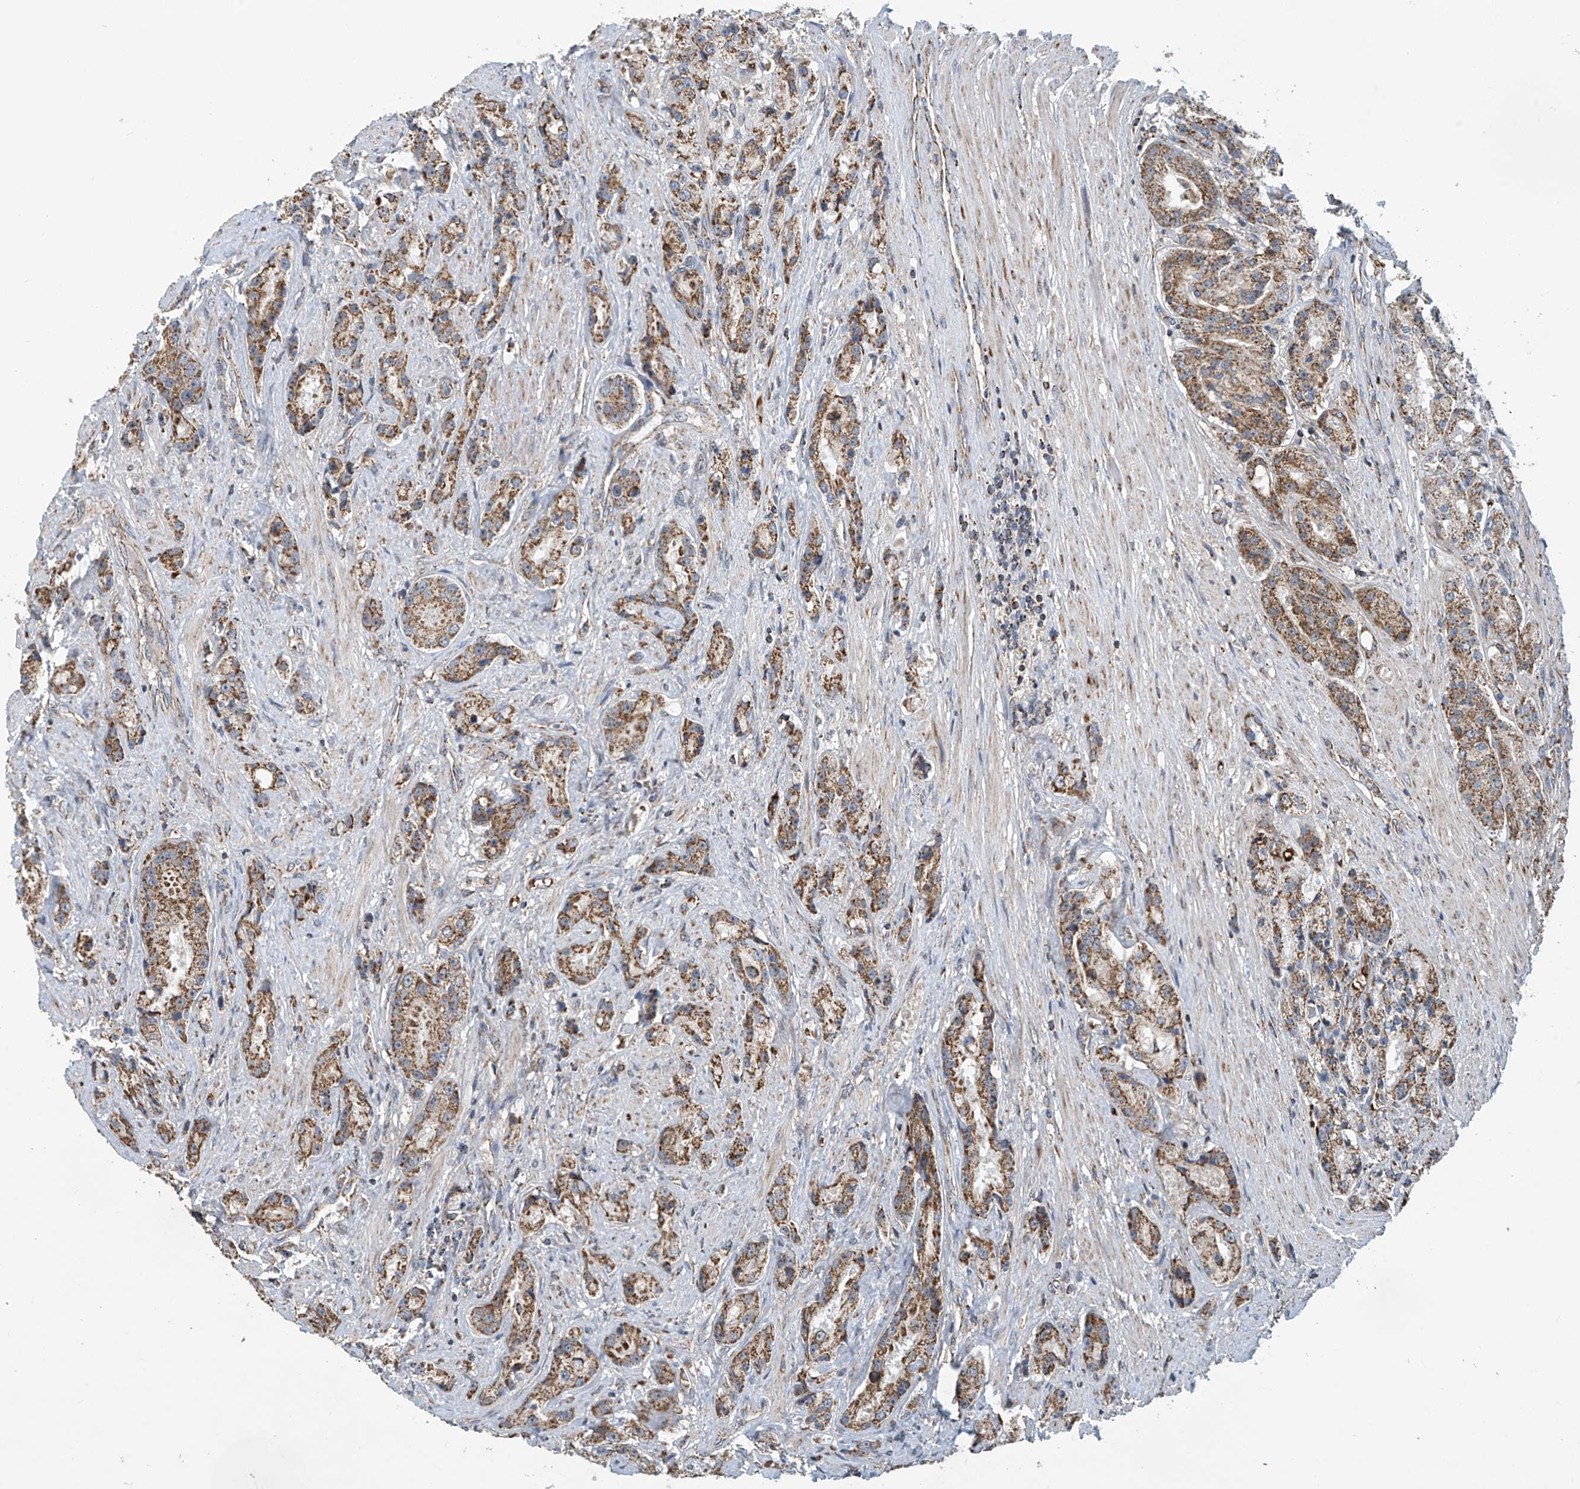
{"staining": {"intensity": "moderate", "quantity": ">75%", "location": "cytoplasmic/membranous"}, "tissue": "prostate cancer", "cell_type": "Tumor cells", "image_type": "cancer", "snomed": [{"axis": "morphology", "description": "Adenocarcinoma, High grade"}, {"axis": "topography", "description": "Prostate"}], "caption": "Immunohistochemical staining of prostate cancer shows moderate cytoplasmic/membranous protein positivity in about >75% of tumor cells.", "gene": "COMMD1", "patient": {"sex": "male", "age": 60}}